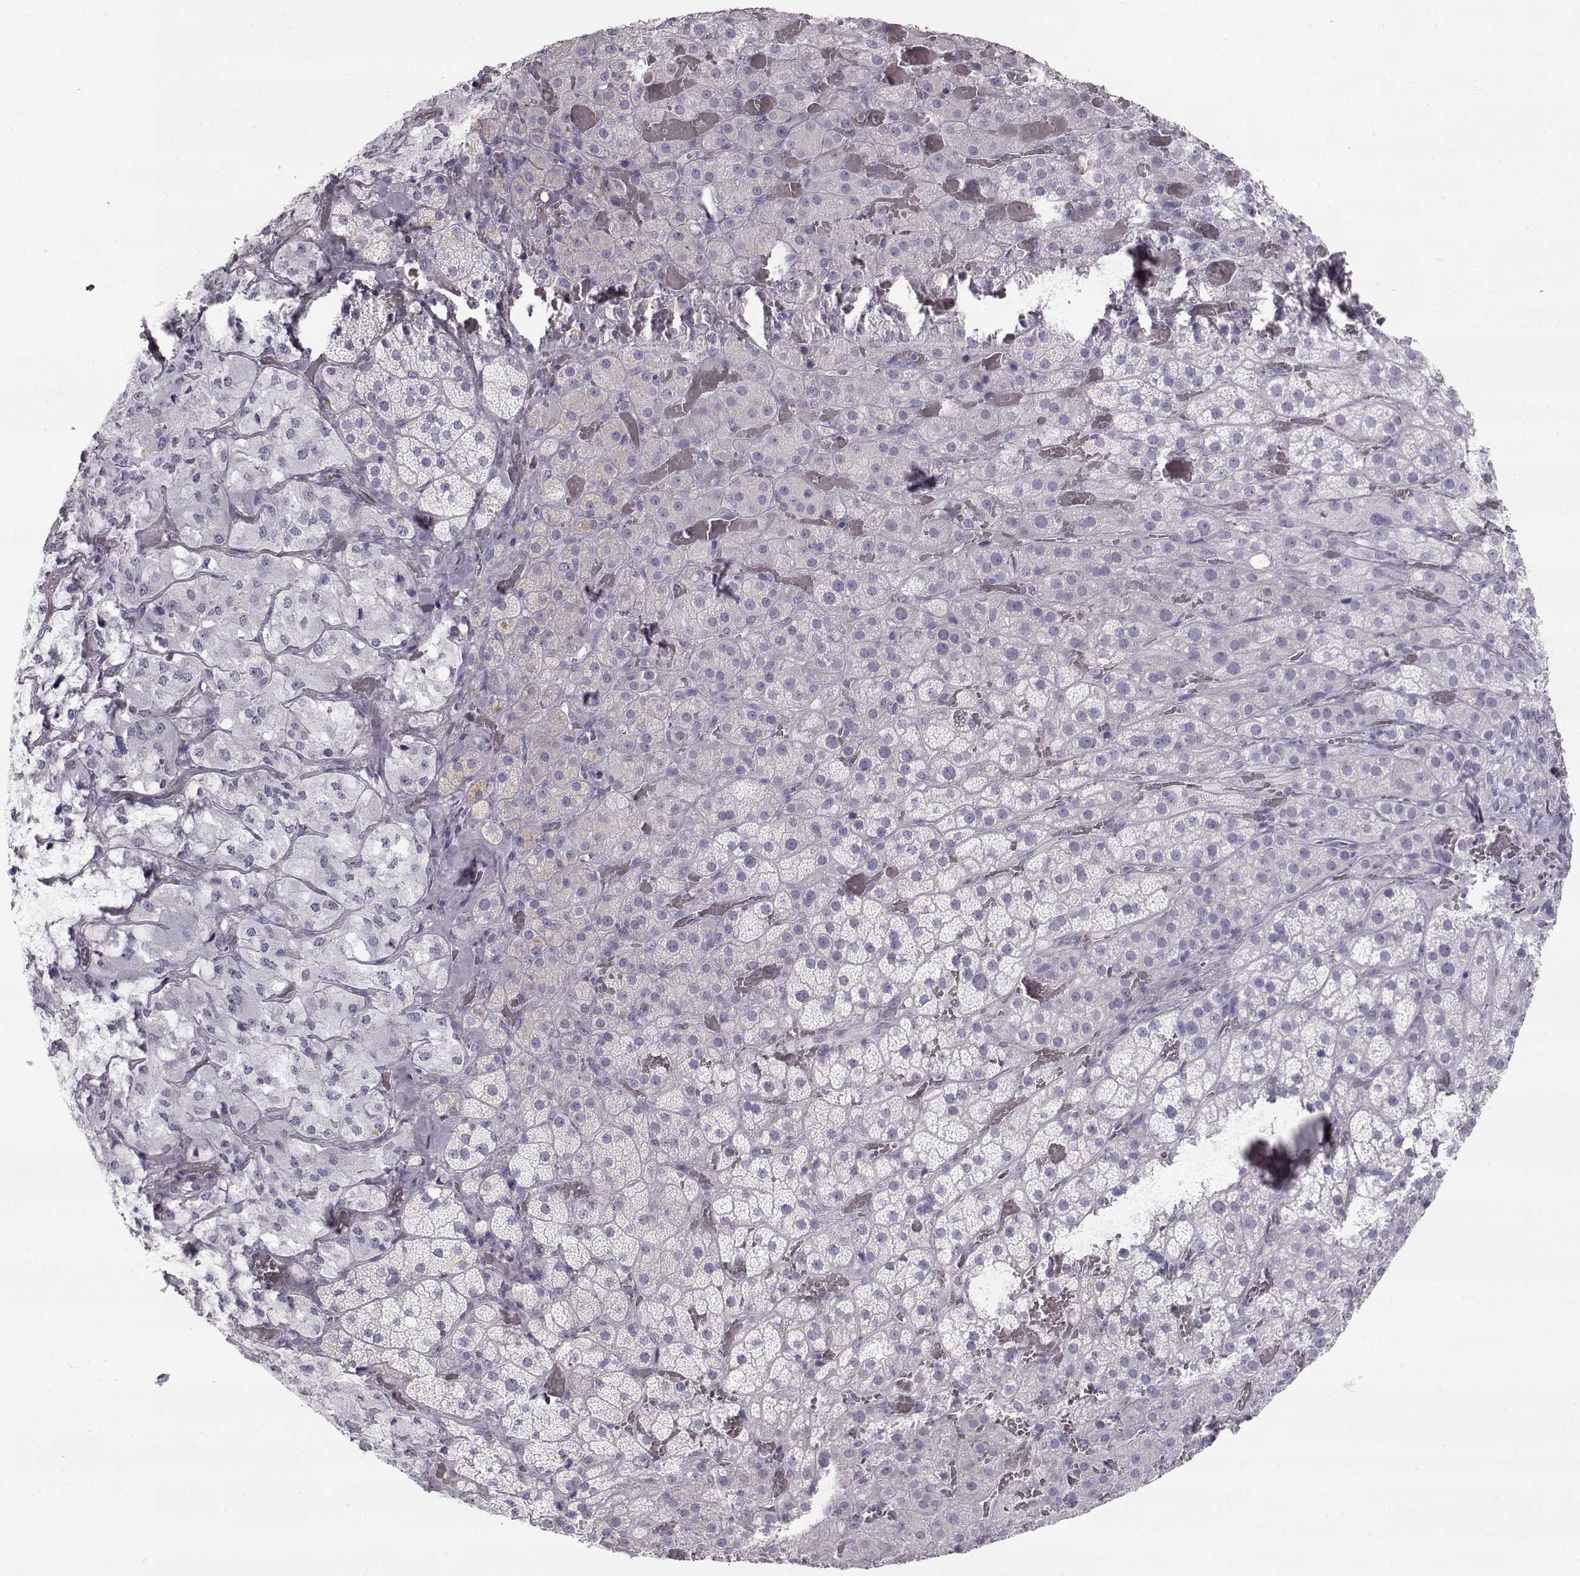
{"staining": {"intensity": "negative", "quantity": "none", "location": "none"}, "tissue": "adrenal gland", "cell_type": "Glandular cells", "image_type": "normal", "snomed": [{"axis": "morphology", "description": "Normal tissue, NOS"}, {"axis": "topography", "description": "Adrenal gland"}], "caption": "A photomicrograph of human adrenal gland is negative for staining in glandular cells. (Brightfield microscopy of DAB (3,3'-diaminobenzidine) immunohistochemistry (IHC) at high magnification).", "gene": "MIP", "patient": {"sex": "male", "age": 57}}